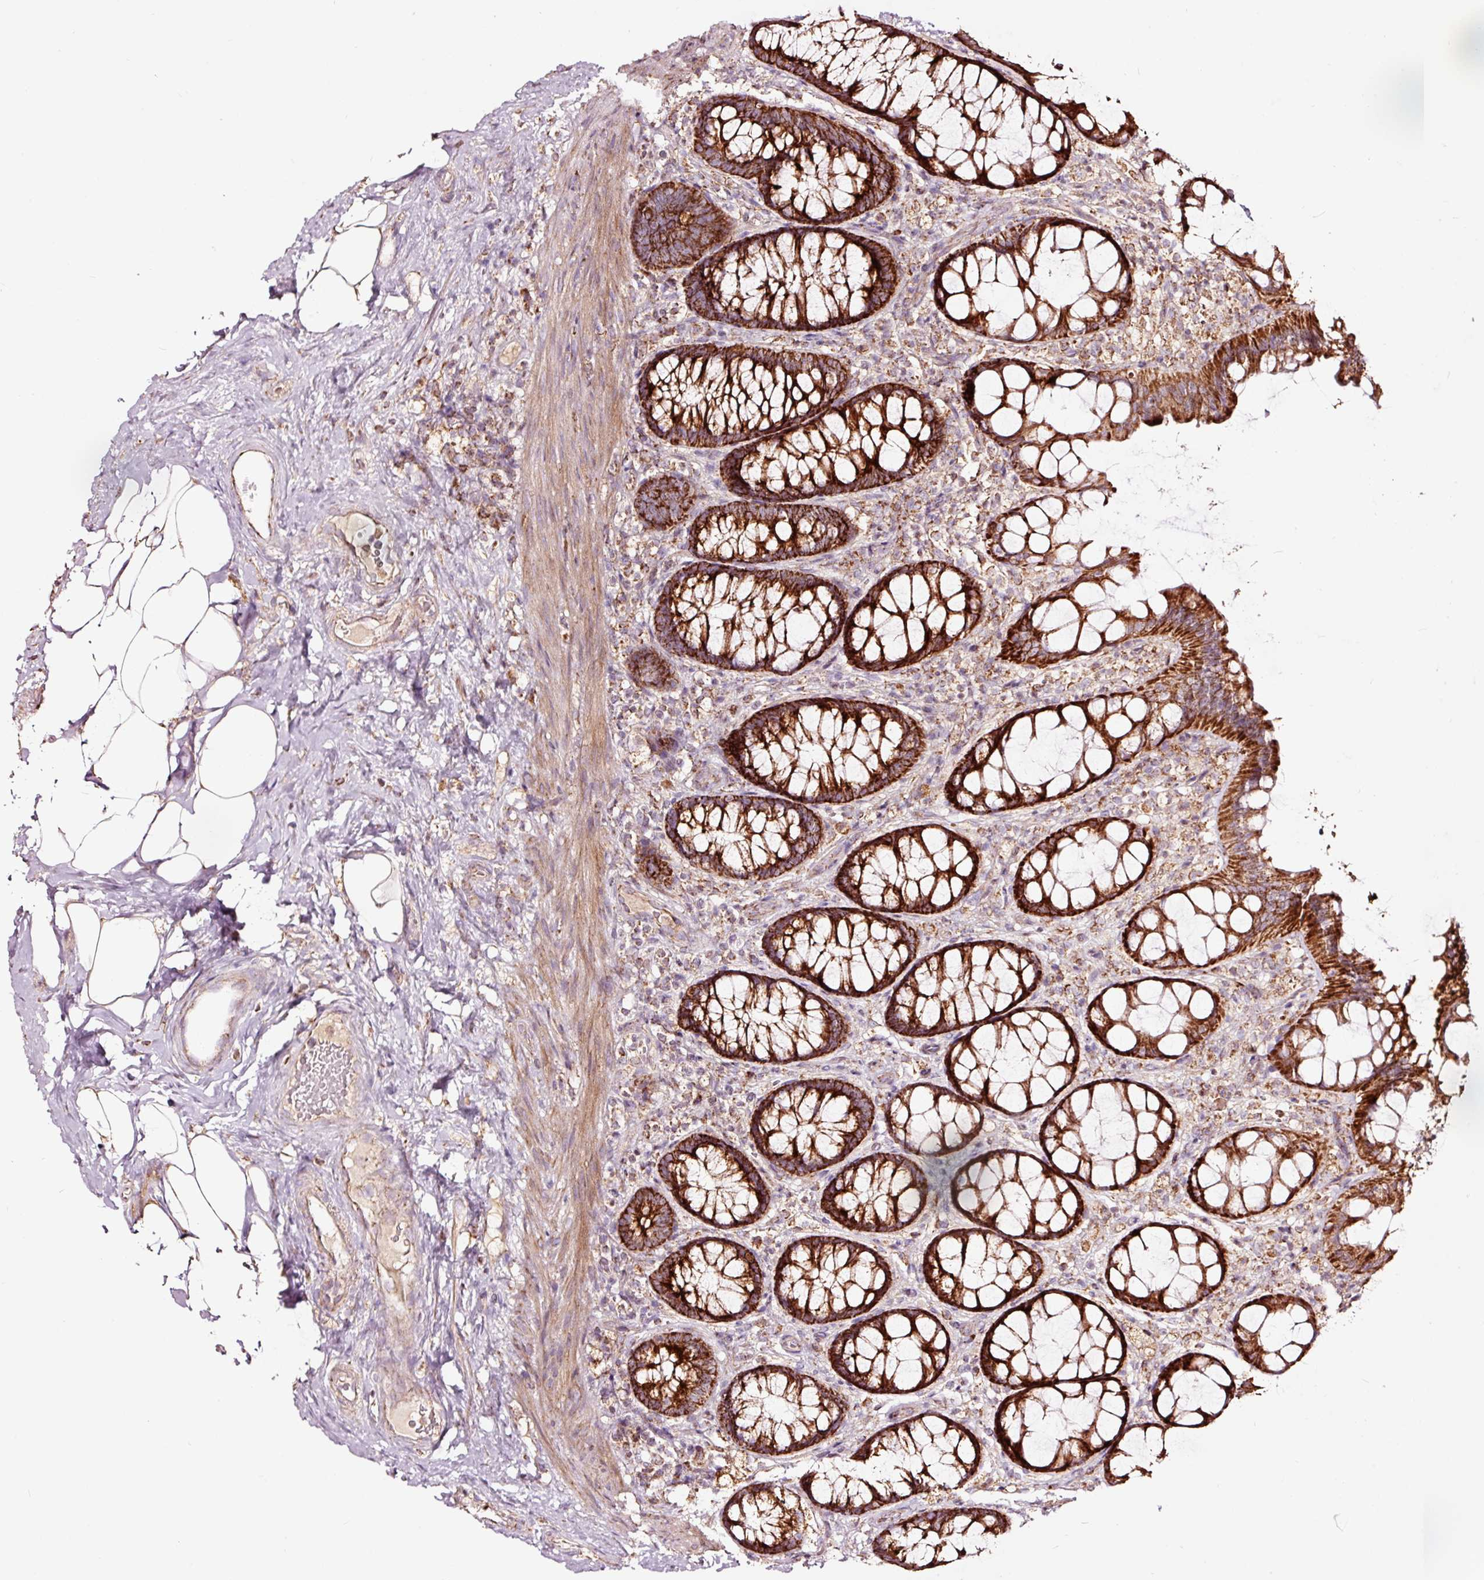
{"staining": {"intensity": "strong", "quantity": ">75%", "location": "cytoplasmic/membranous"}, "tissue": "rectum", "cell_type": "Glandular cells", "image_type": "normal", "snomed": [{"axis": "morphology", "description": "Normal tissue, NOS"}, {"axis": "topography", "description": "Rectum"}], "caption": "Brown immunohistochemical staining in unremarkable rectum displays strong cytoplasmic/membranous staining in approximately >75% of glandular cells.", "gene": "TPM1", "patient": {"sex": "female", "age": 67}}